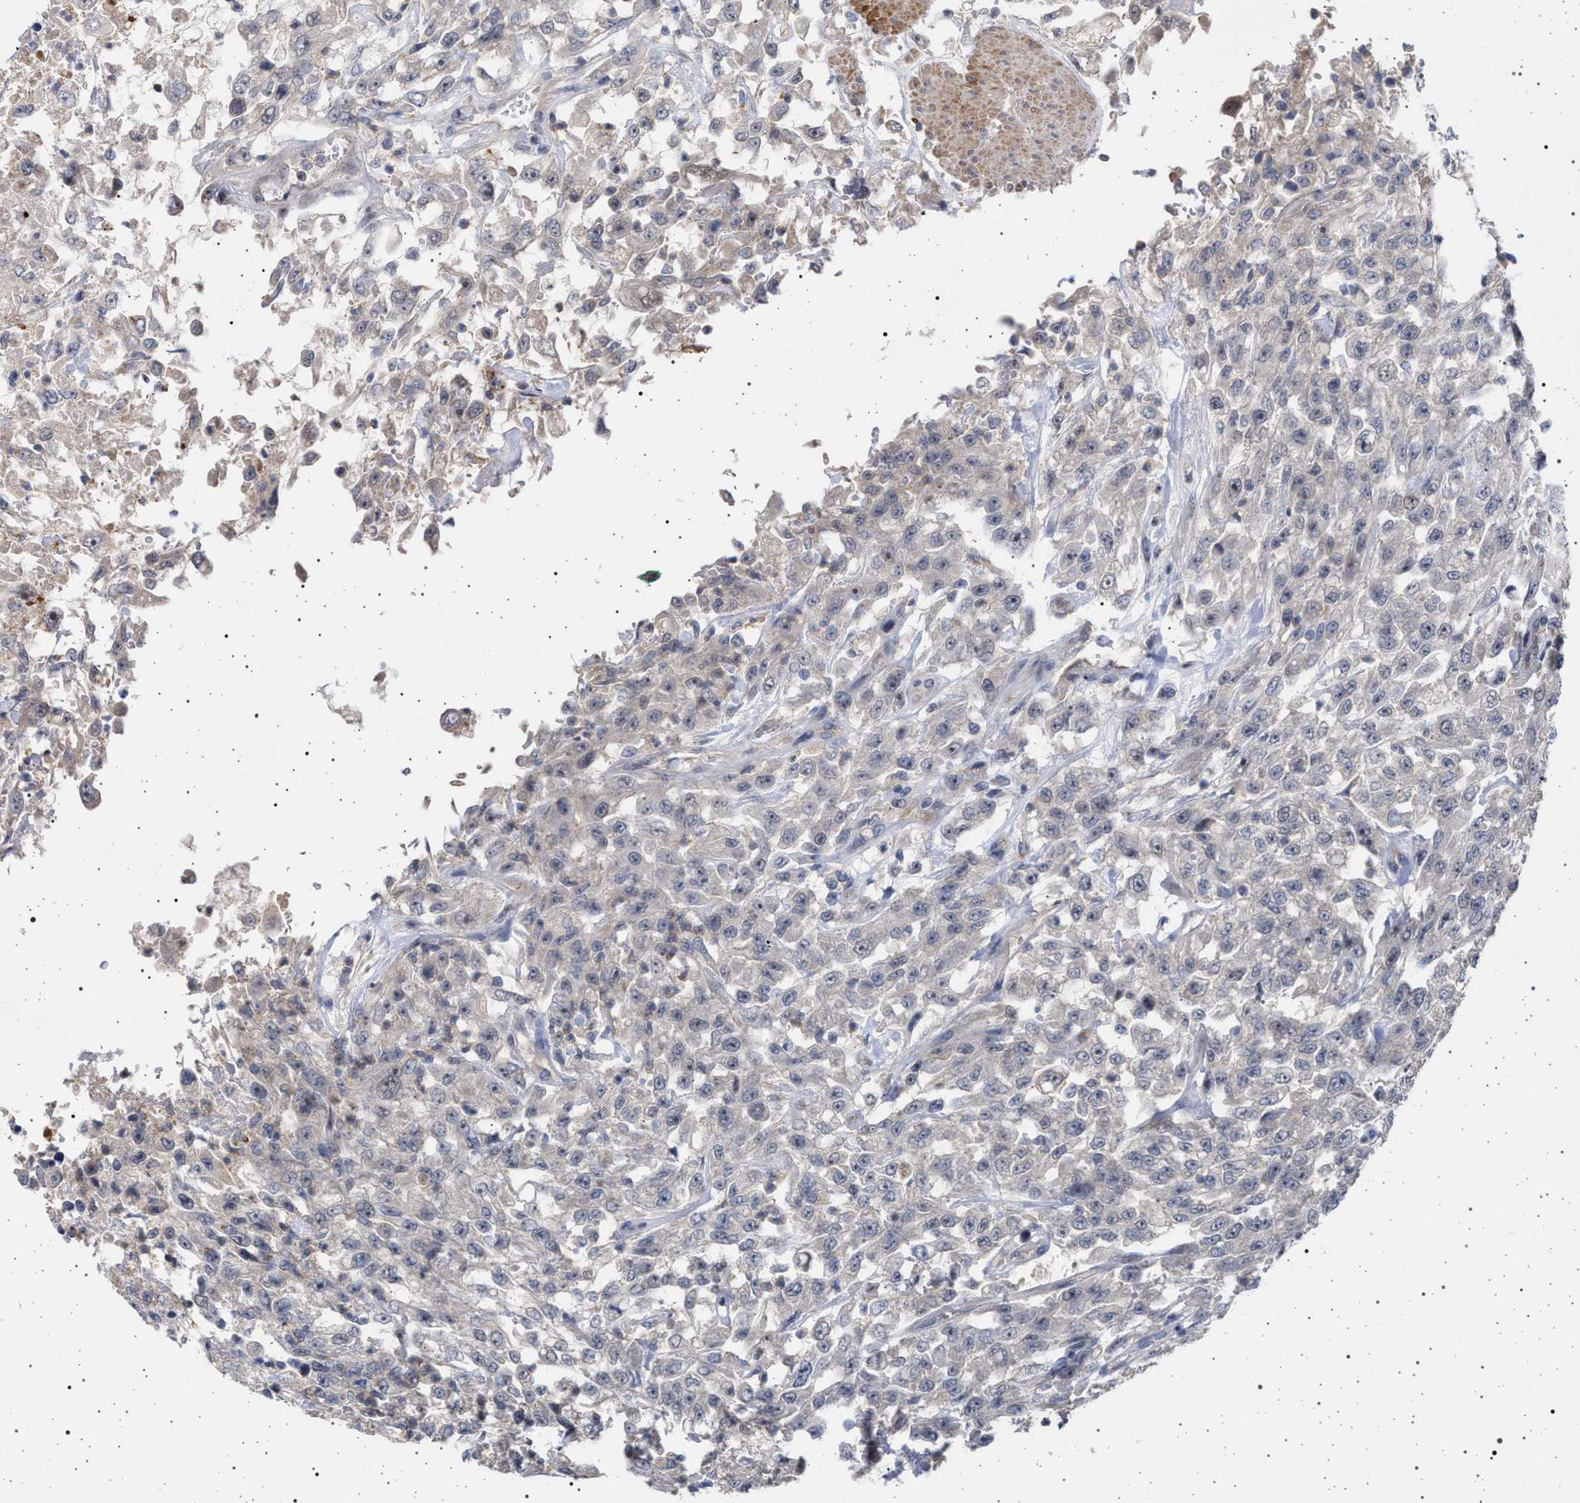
{"staining": {"intensity": "negative", "quantity": "none", "location": "none"}, "tissue": "urothelial cancer", "cell_type": "Tumor cells", "image_type": "cancer", "snomed": [{"axis": "morphology", "description": "Urothelial carcinoma, High grade"}, {"axis": "topography", "description": "Urinary bladder"}], "caption": "Image shows no significant protein positivity in tumor cells of high-grade urothelial carcinoma.", "gene": "RBM48", "patient": {"sex": "male", "age": 46}}